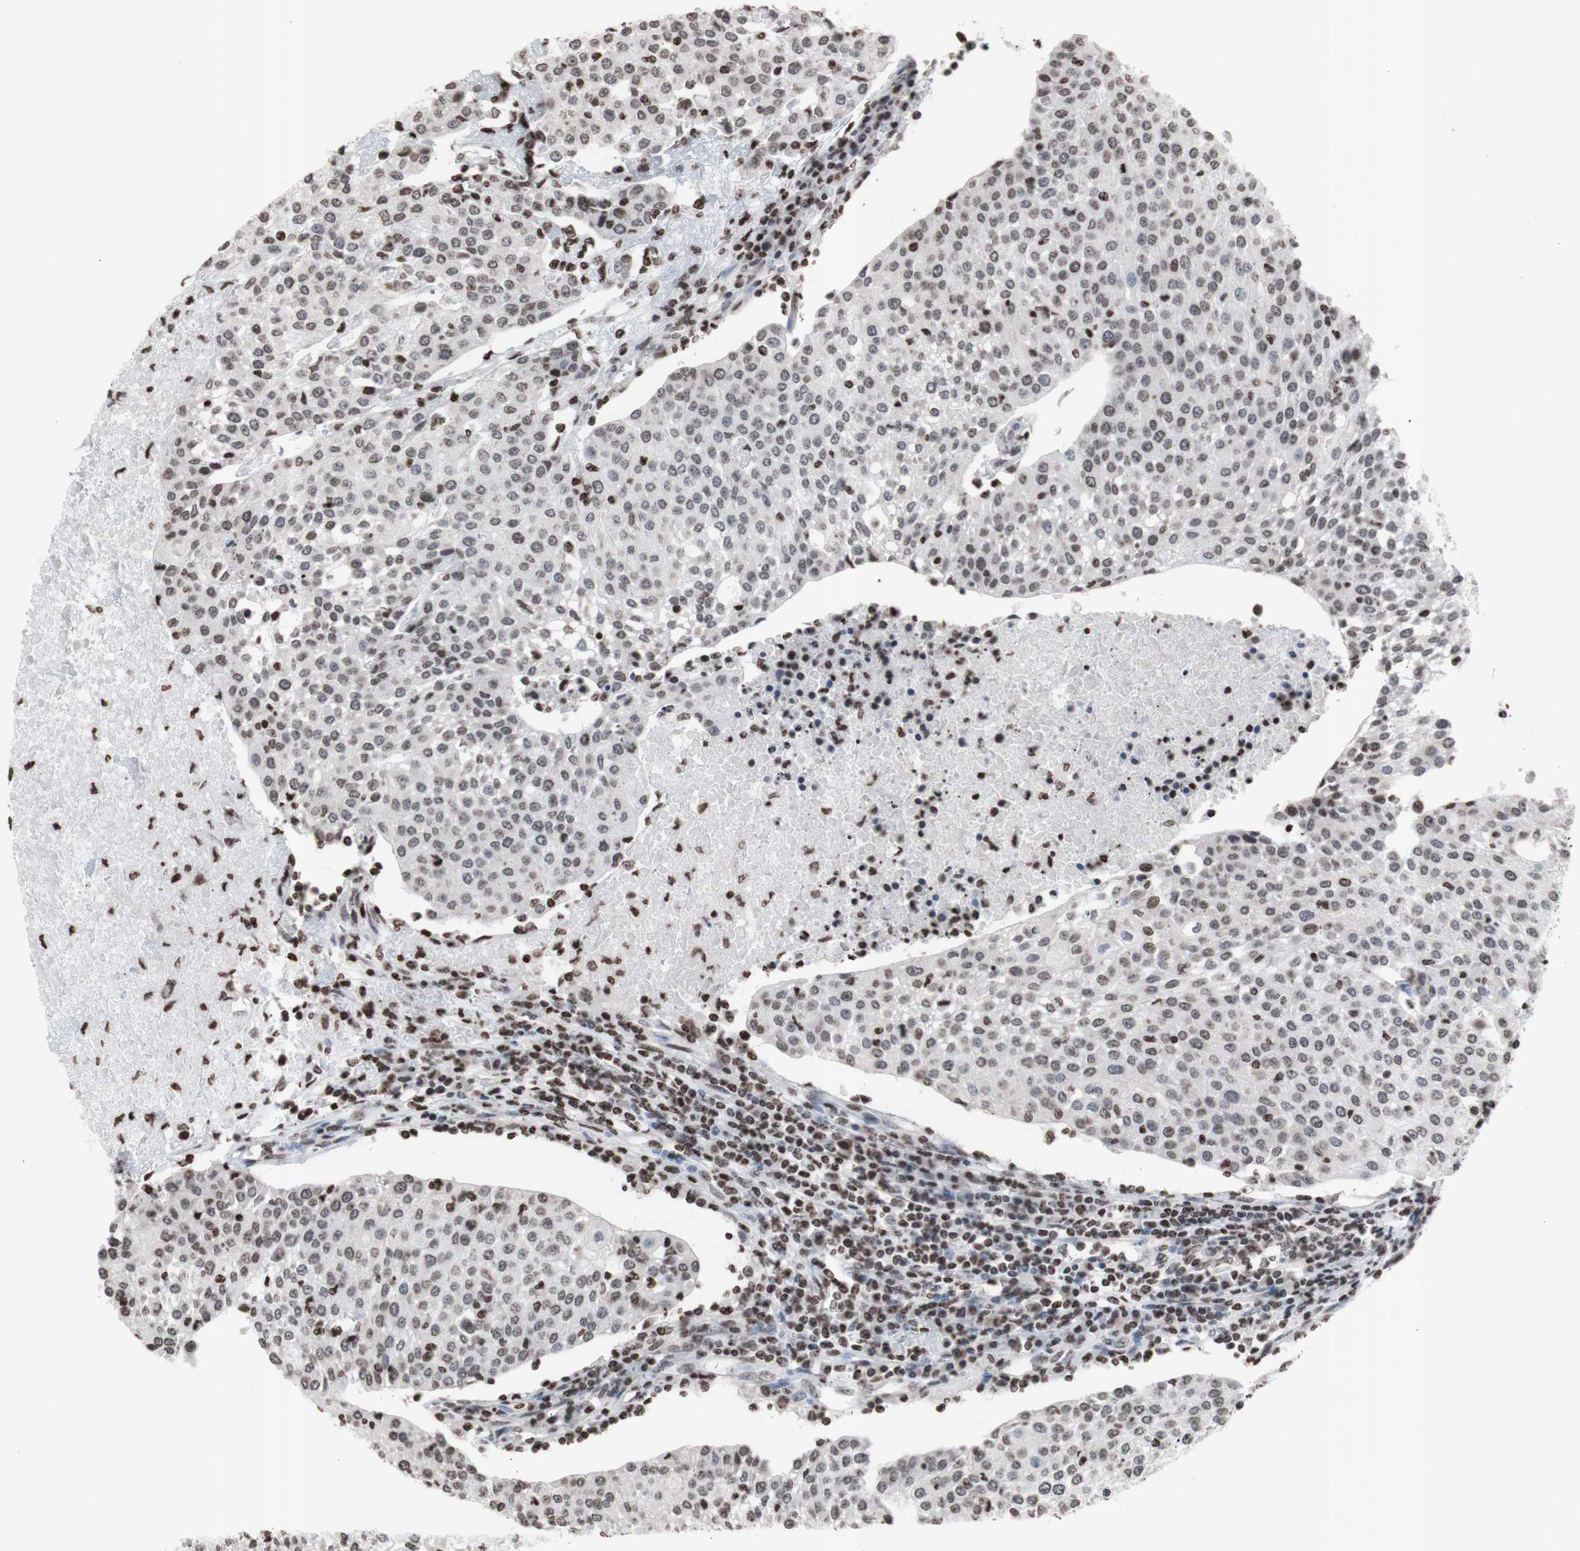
{"staining": {"intensity": "weak", "quantity": "<25%", "location": "nuclear"}, "tissue": "urothelial cancer", "cell_type": "Tumor cells", "image_type": "cancer", "snomed": [{"axis": "morphology", "description": "Urothelial carcinoma, High grade"}, {"axis": "topography", "description": "Urinary bladder"}], "caption": "Human urothelial cancer stained for a protein using immunohistochemistry (IHC) displays no expression in tumor cells.", "gene": "SNAI2", "patient": {"sex": "female", "age": 85}}